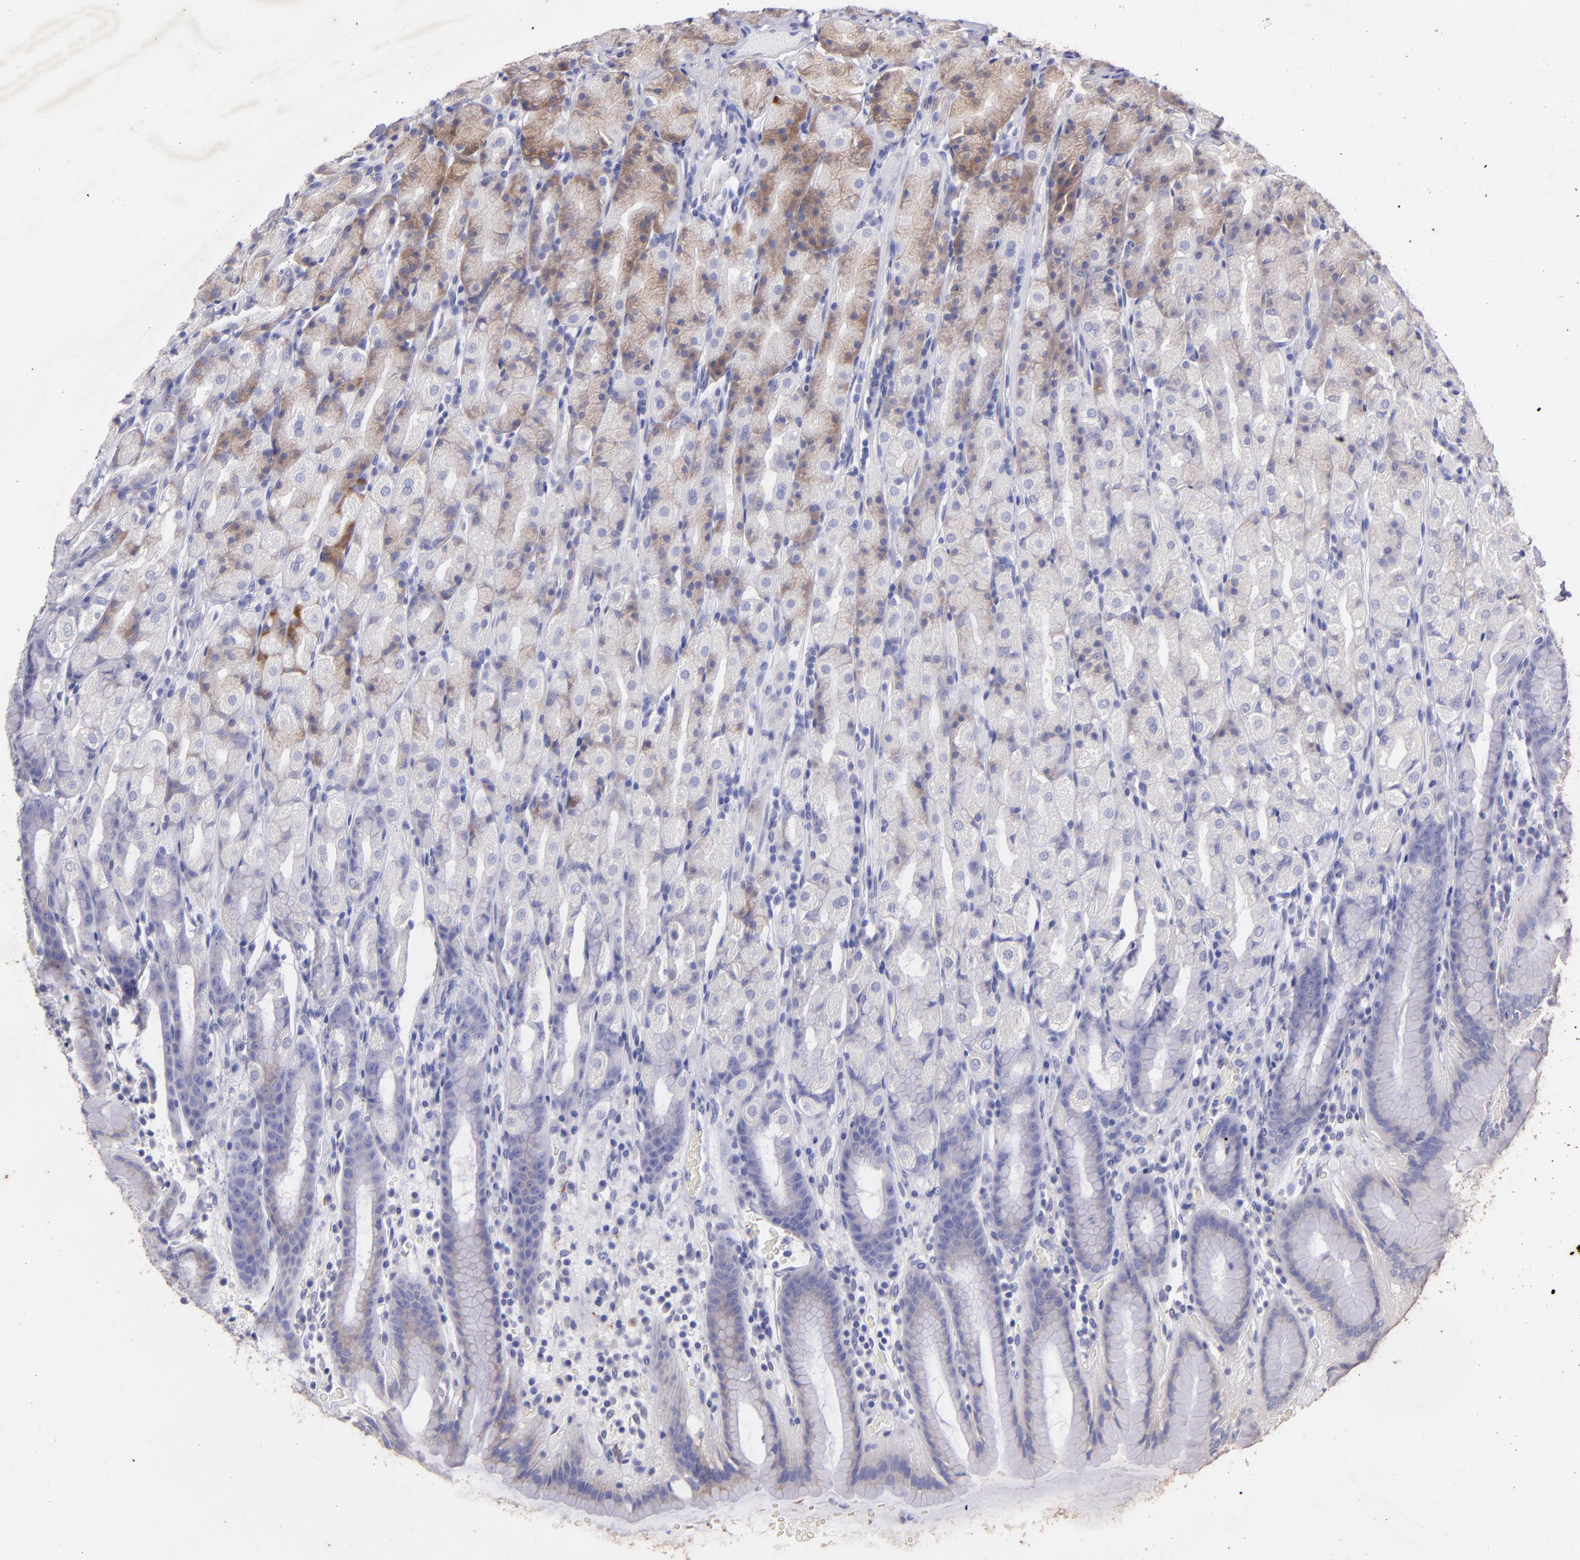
{"staining": {"intensity": "moderate", "quantity": "<25%", "location": "cytoplasmic/membranous"}, "tissue": "stomach", "cell_type": "Glandular cells", "image_type": "normal", "snomed": [{"axis": "morphology", "description": "Normal tissue, NOS"}, {"axis": "topography", "description": "Stomach, upper"}], "caption": "Moderate cytoplasmic/membranous staining is seen in approximately <25% of glandular cells in normal stomach. The staining is performed using DAB brown chromogen to label protein expression. The nuclei are counter-stained blue using hematoxylin.", "gene": "RET", "patient": {"sex": "male", "age": 68}}